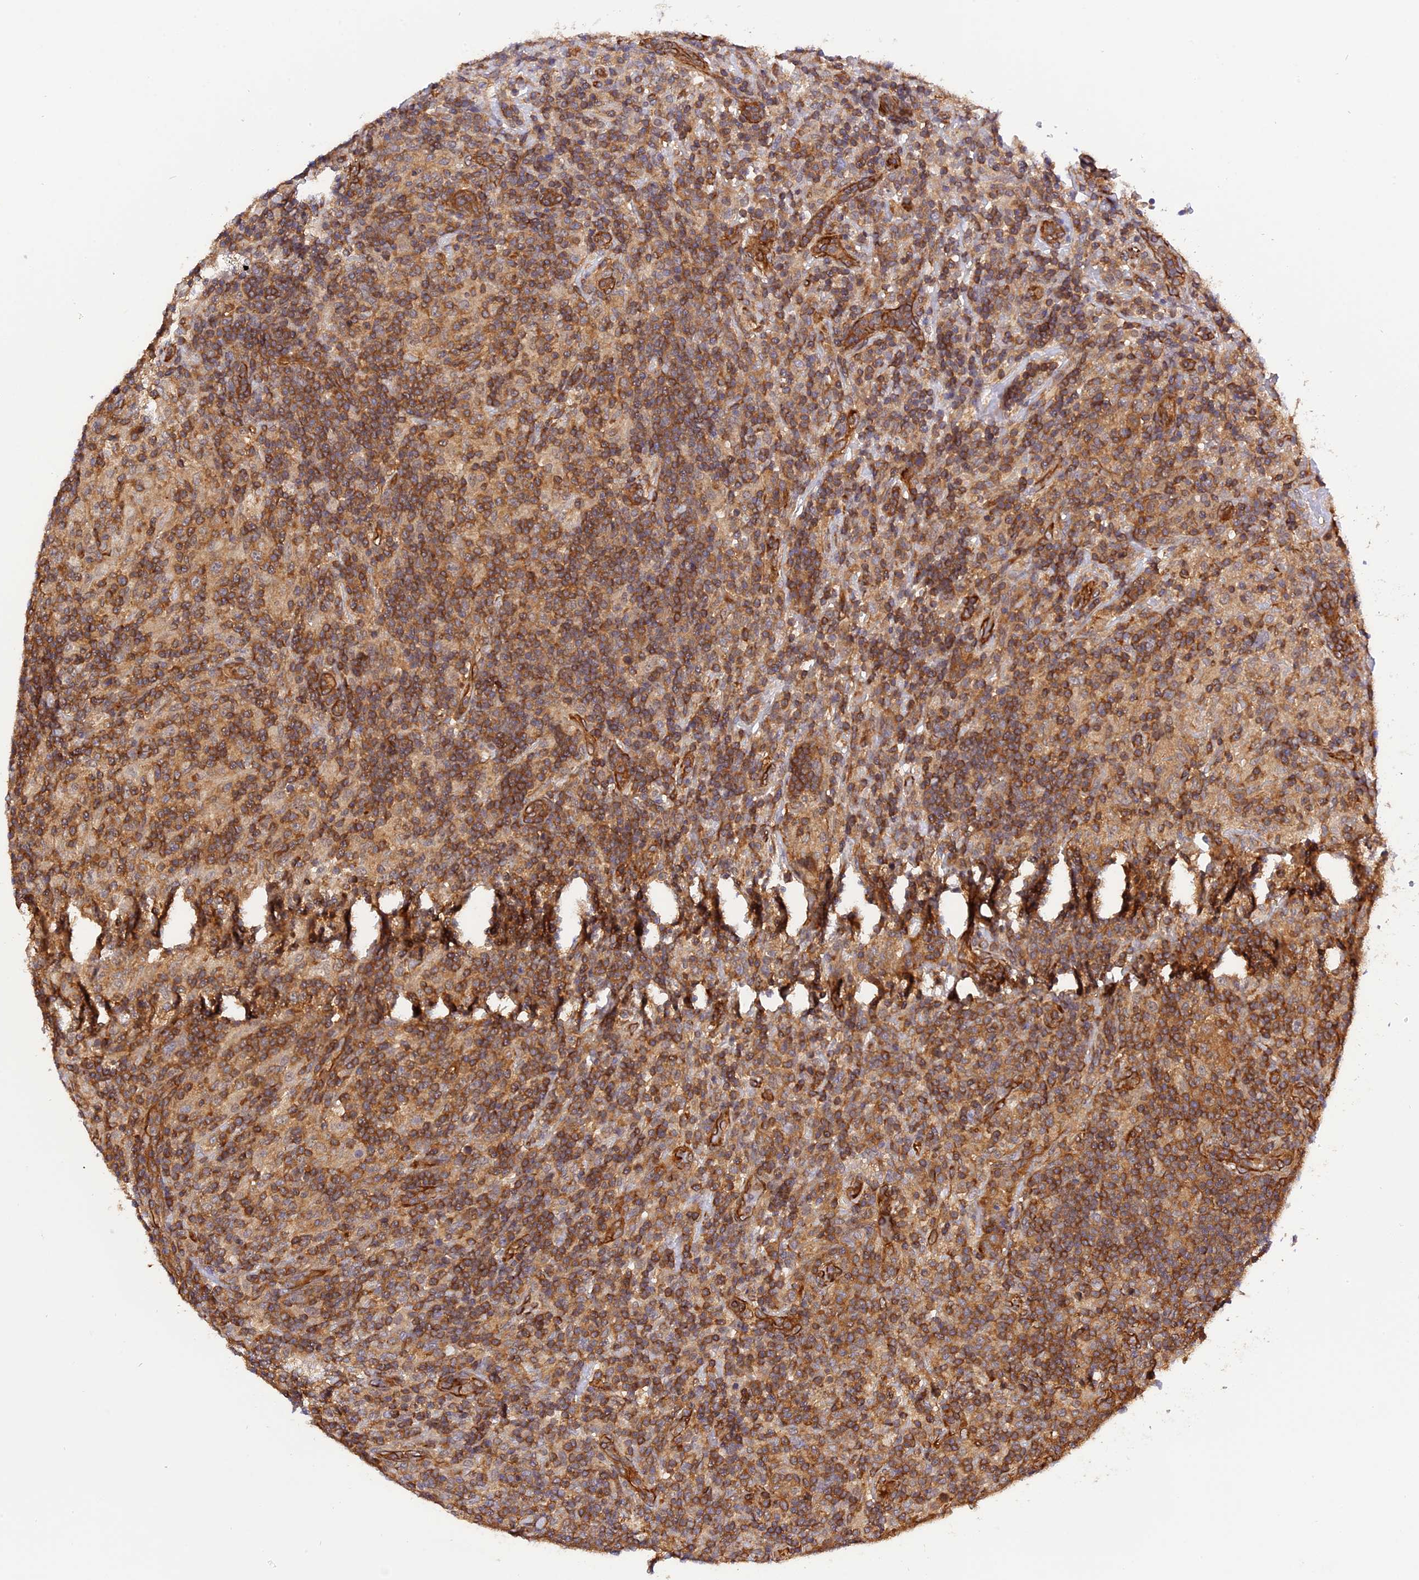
{"staining": {"intensity": "moderate", "quantity": ">75%", "location": "cytoplasmic/membranous"}, "tissue": "lymphoma", "cell_type": "Tumor cells", "image_type": "cancer", "snomed": [{"axis": "morphology", "description": "Hodgkin's disease, NOS"}, {"axis": "topography", "description": "Lymph node"}], "caption": "Tumor cells reveal medium levels of moderate cytoplasmic/membranous expression in about >75% of cells in human Hodgkin's disease.", "gene": "C5orf22", "patient": {"sex": "male", "age": 70}}